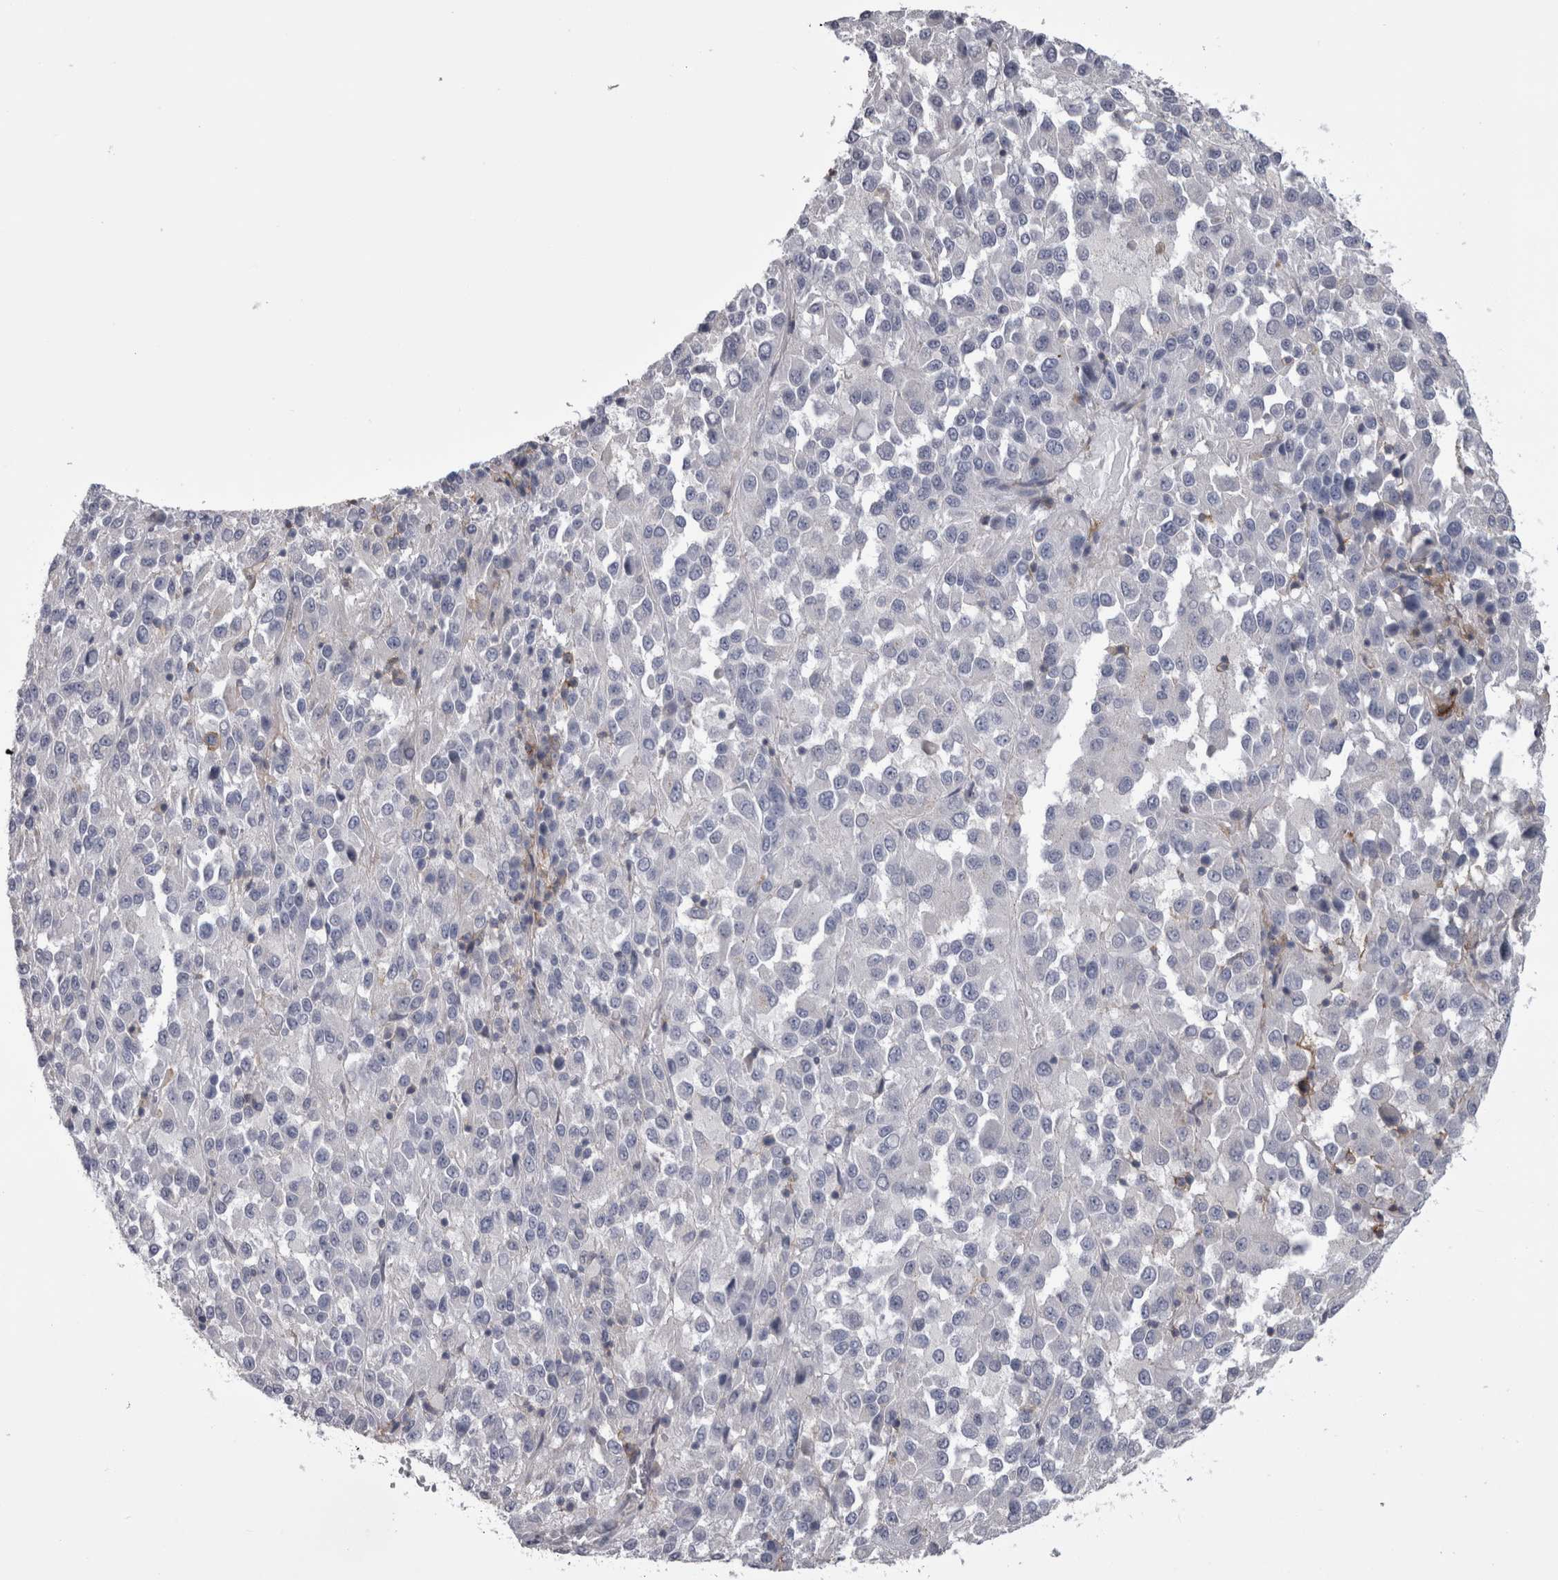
{"staining": {"intensity": "negative", "quantity": "none", "location": "none"}, "tissue": "melanoma", "cell_type": "Tumor cells", "image_type": "cancer", "snomed": [{"axis": "morphology", "description": "Malignant melanoma, Metastatic site"}, {"axis": "topography", "description": "Lung"}], "caption": "Immunohistochemistry histopathology image of malignant melanoma (metastatic site) stained for a protein (brown), which shows no positivity in tumor cells.", "gene": "AFMID", "patient": {"sex": "male", "age": 64}}